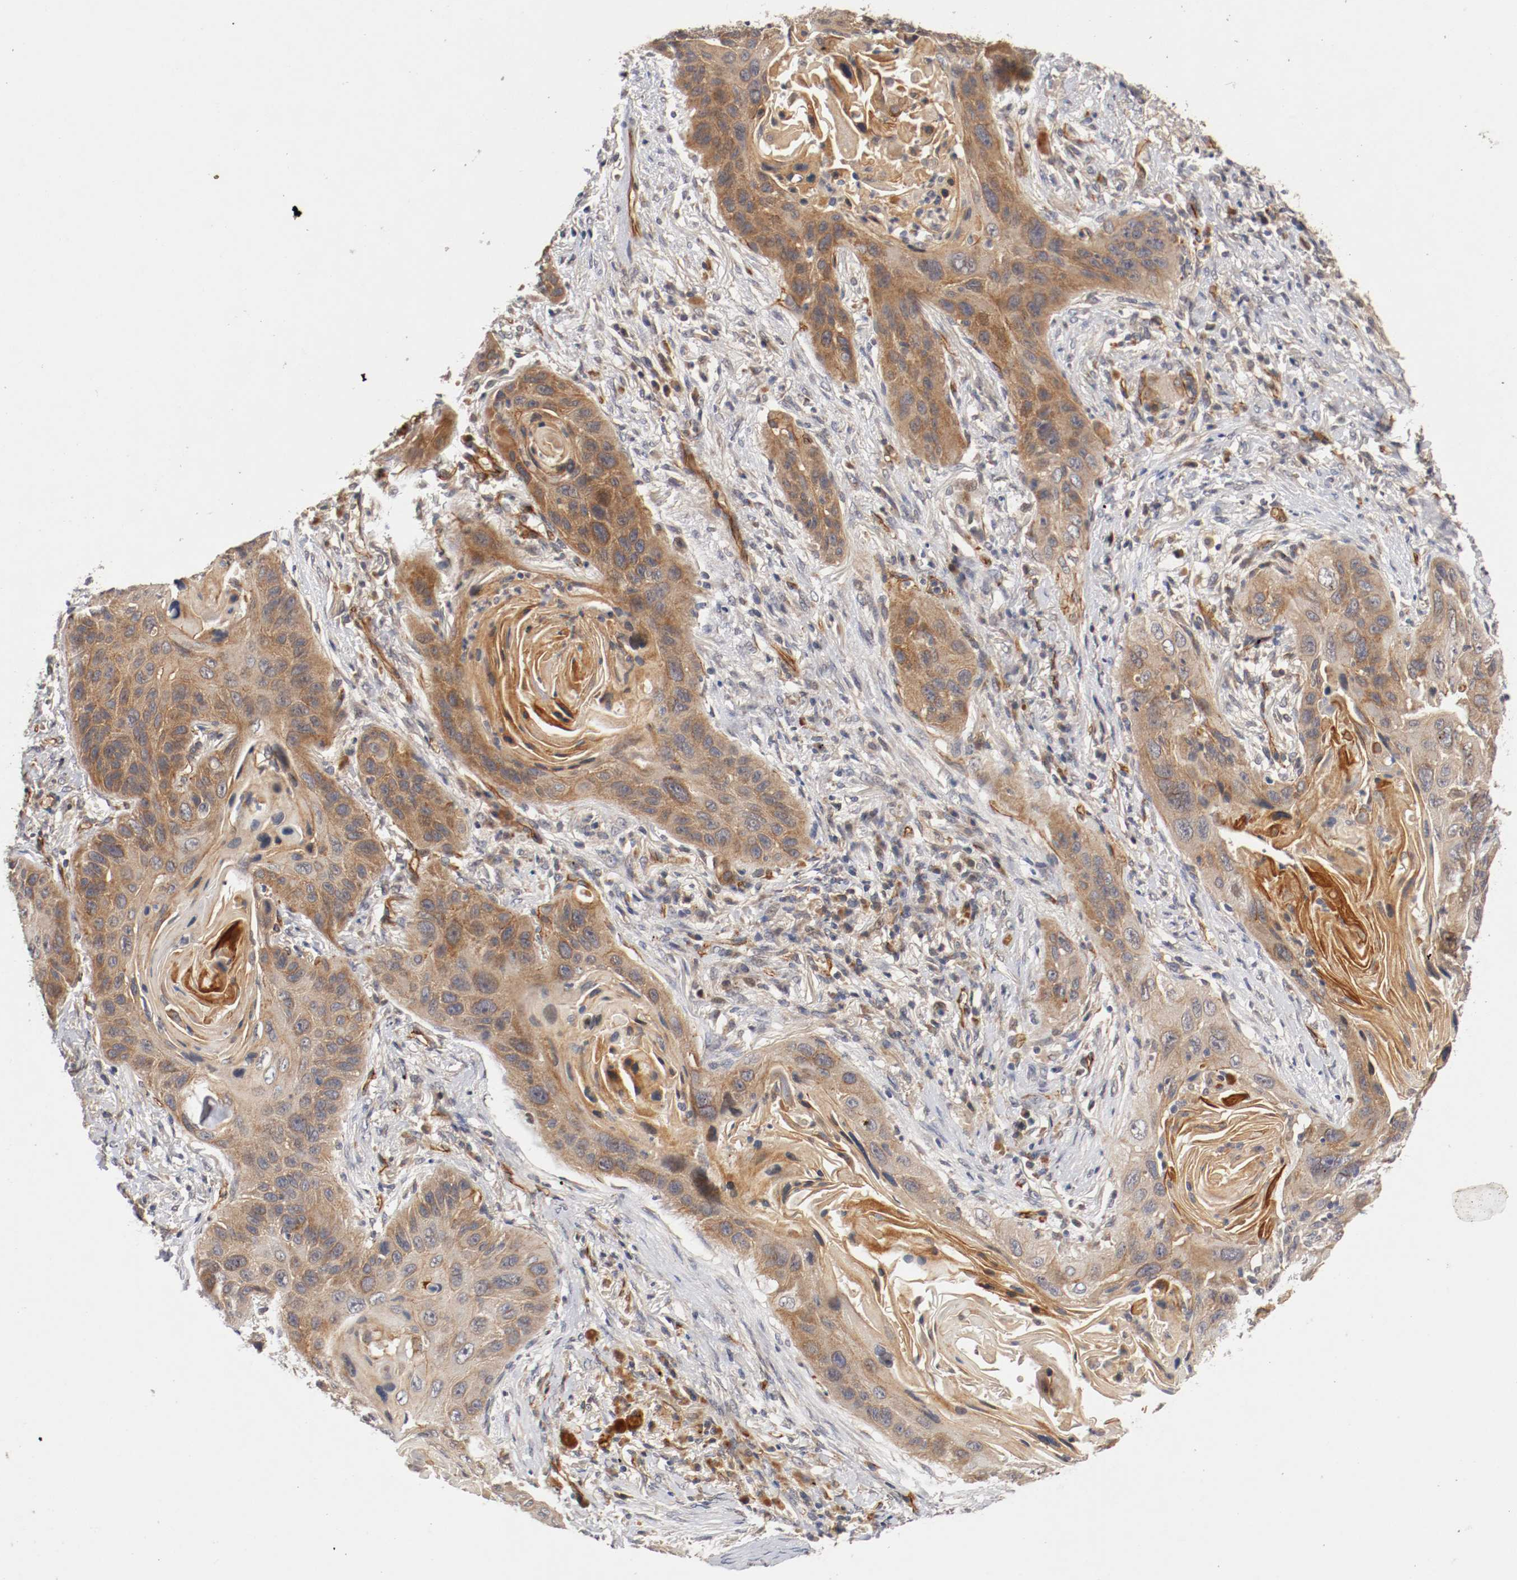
{"staining": {"intensity": "moderate", "quantity": ">75%", "location": "cytoplasmic/membranous"}, "tissue": "lung cancer", "cell_type": "Tumor cells", "image_type": "cancer", "snomed": [{"axis": "morphology", "description": "Squamous cell carcinoma, NOS"}, {"axis": "topography", "description": "Lung"}], "caption": "Immunohistochemistry staining of lung squamous cell carcinoma, which shows medium levels of moderate cytoplasmic/membranous expression in approximately >75% of tumor cells indicating moderate cytoplasmic/membranous protein positivity. The staining was performed using DAB (3,3'-diaminobenzidine) (brown) for protein detection and nuclei were counterstained in hematoxylin (blue).", "gene": "TYK2", "patient": {"sex": "female", "age": 67}}